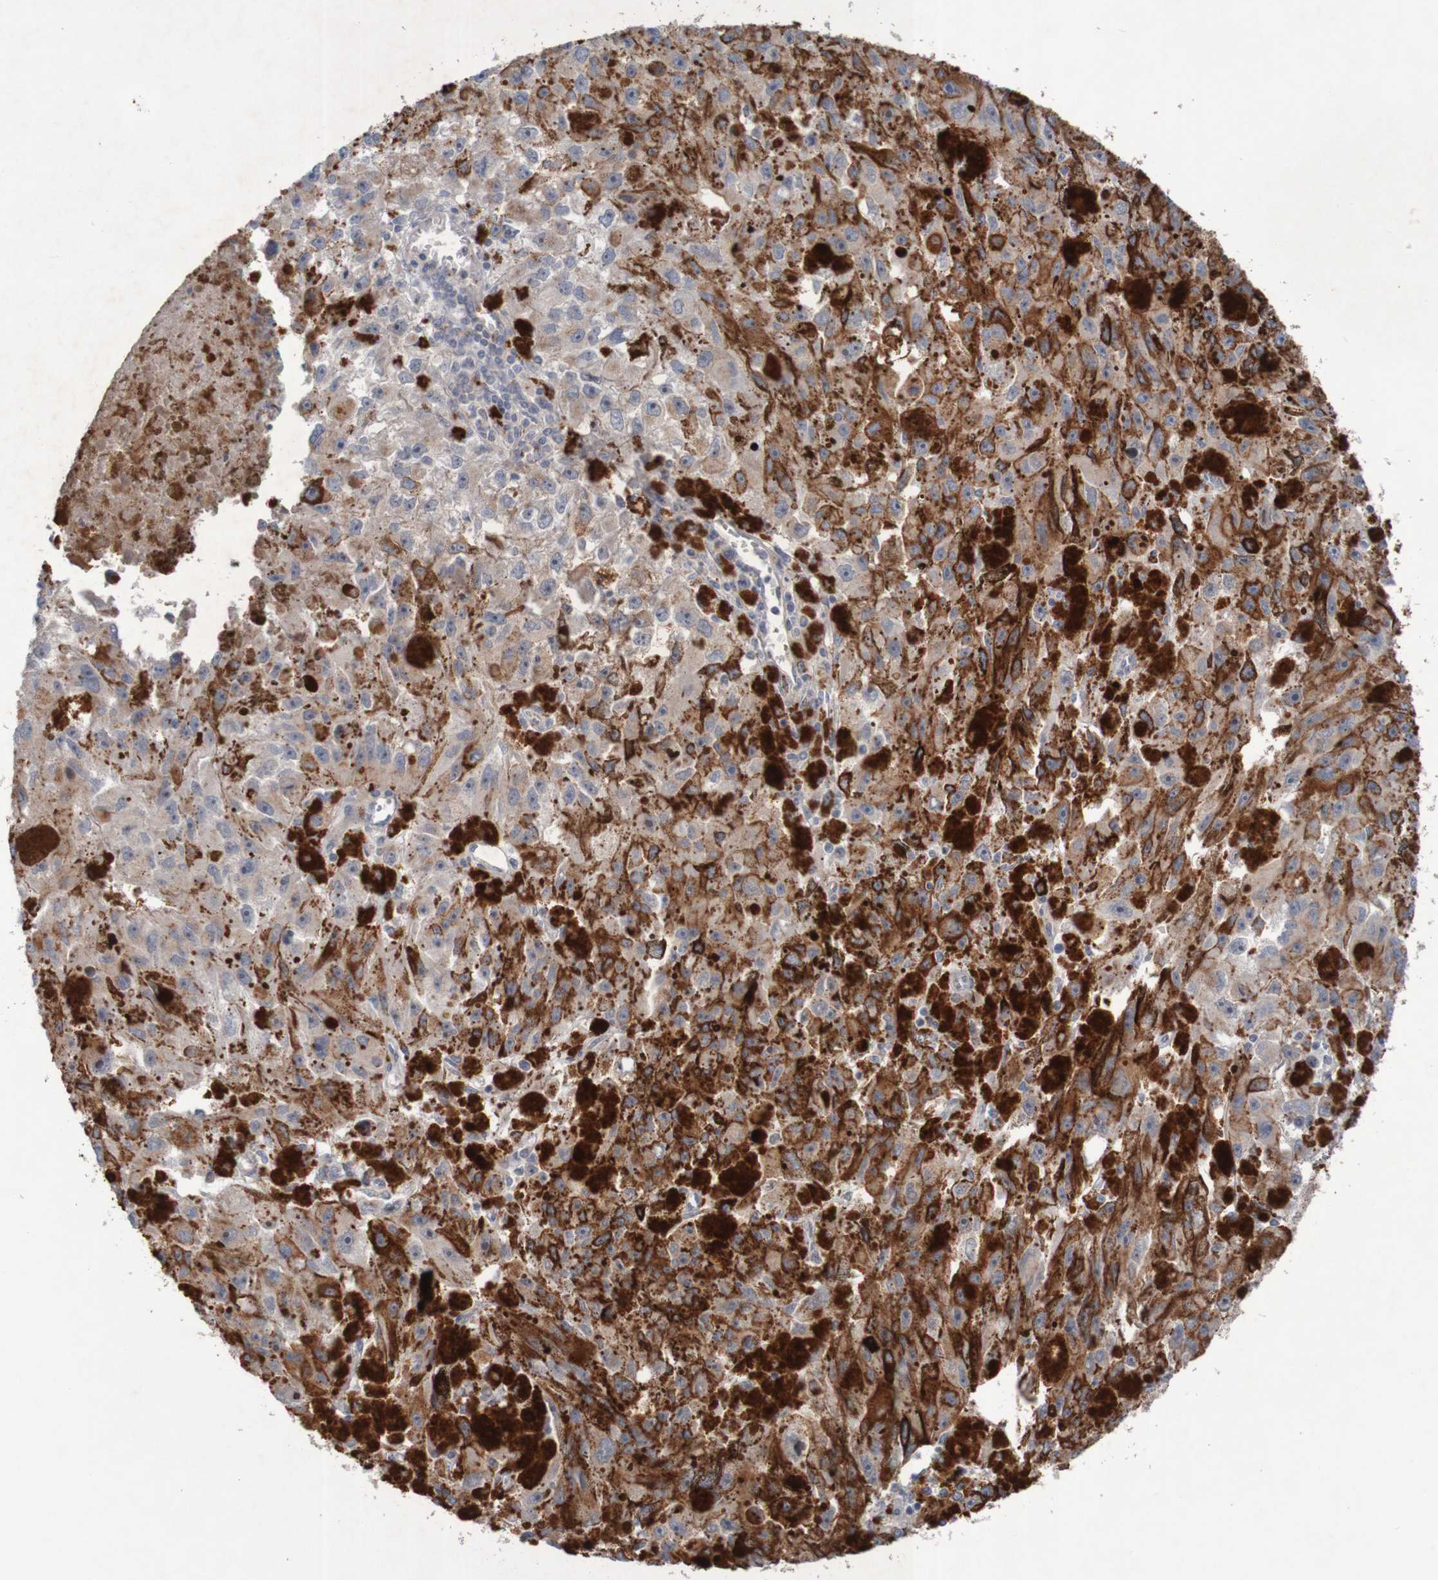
{"staining": {"intensity": "strong", "quantity": "<25%", "location": "cytoplasmic/membranous"}, "tissue": "melanoma", "cell_type": "Tumor cells", "image_type": "cancer", "snomed": [{"axis": "morphology", "description": "Malignant melanoma, NOS"}, {"axis": "topography", "description": "Skin"}], "caption": "Approximately <25% of tumor cells in malignant melanoma show strong cytoplasmic/membranous protein staining as visualized by brown immunohistochemical staining.", "gene": "ANGPT4", "patient": {"sex": "female", "age": 104}}